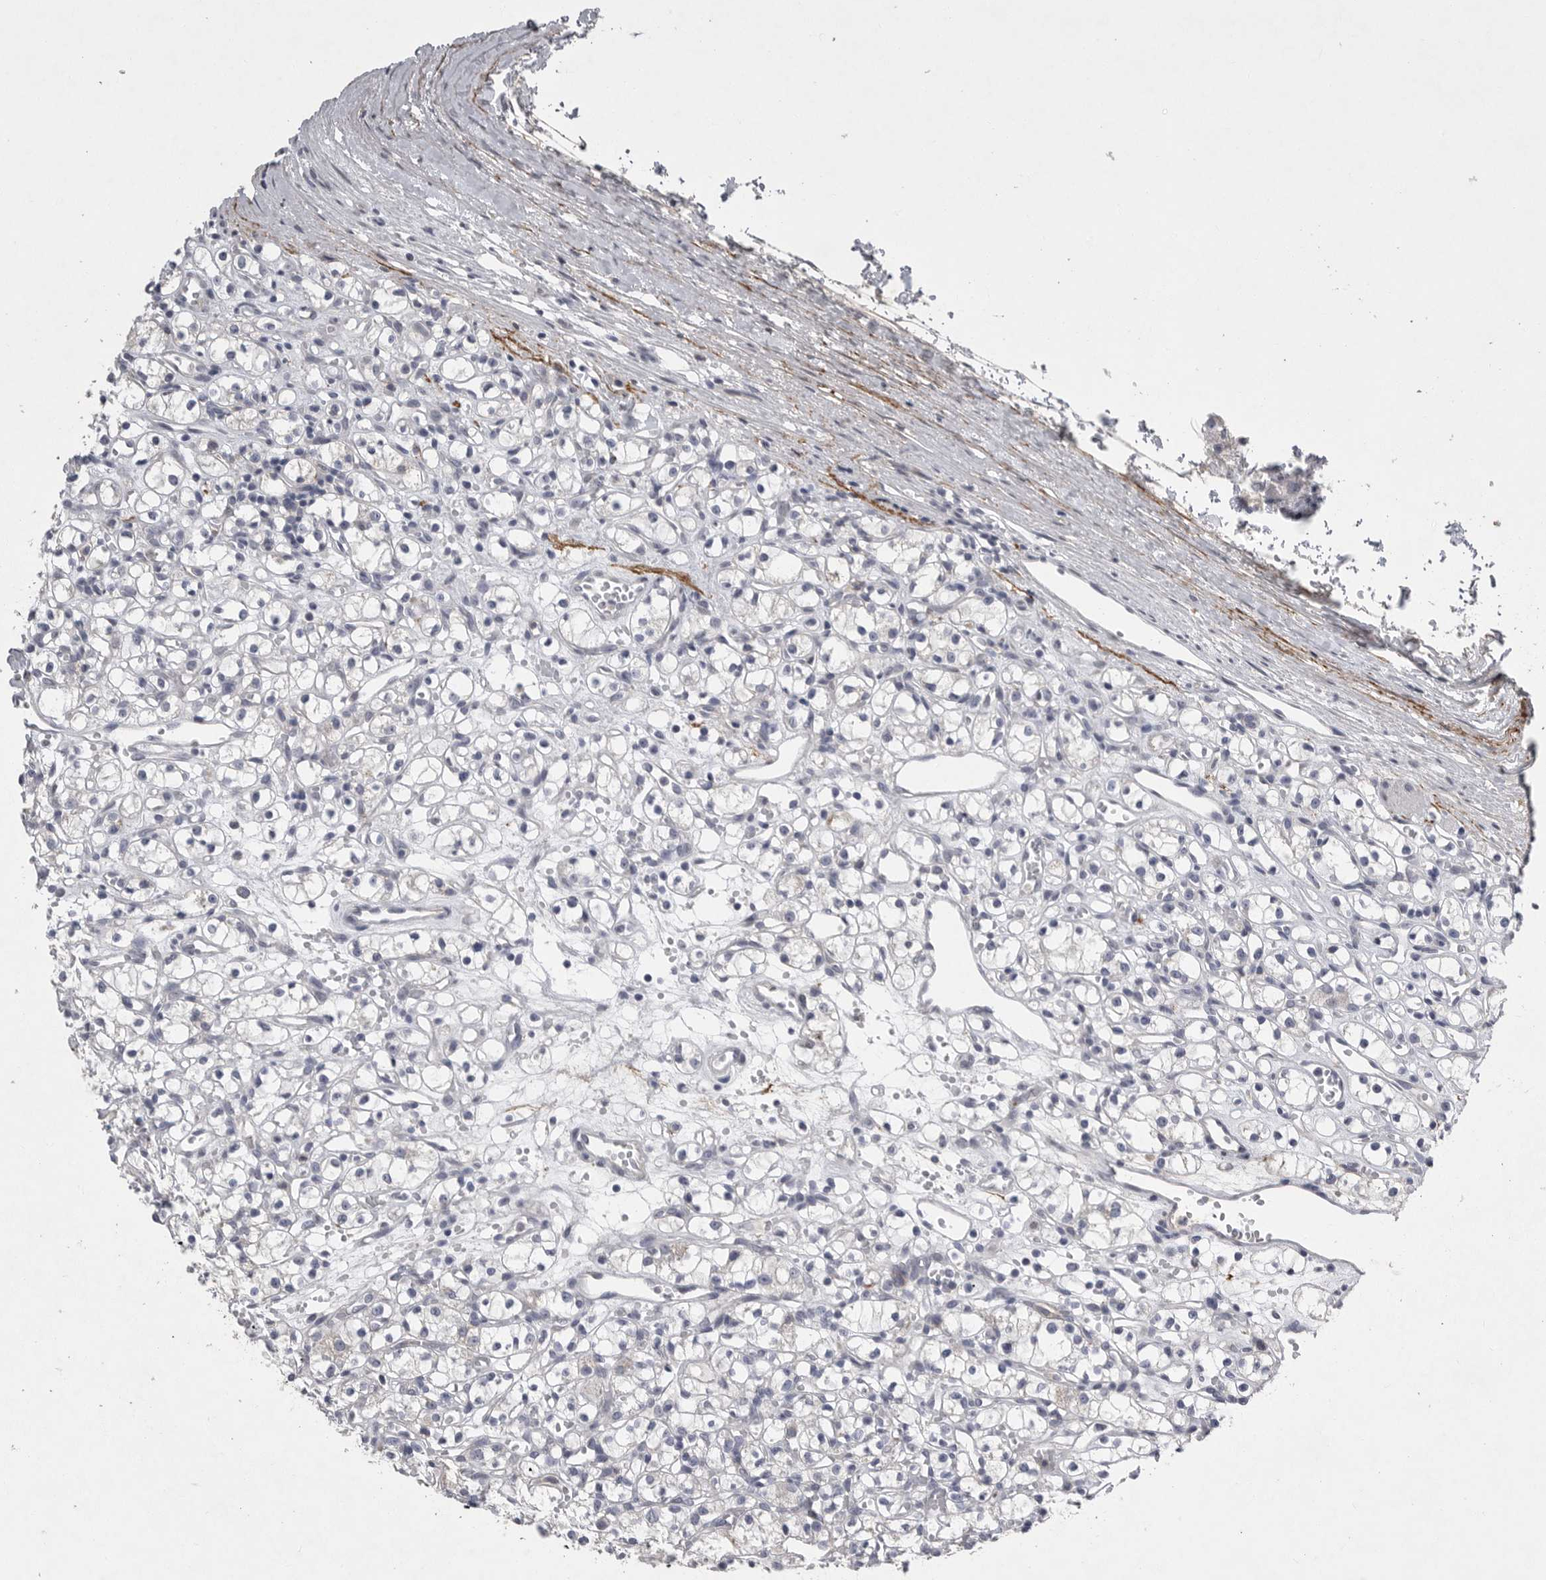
{"staining": {"intensity": "negative", "quantity": "none", "location": "none"}, "tissue": "renal cancer", "cell_type": "Tumor cells", "image_type": "cancer", "snomed": [{"axis": "morphology", "description": "Adenocarcinoma, NOS"}, {"axis": "topography", "description": "Kidney"}], "caption": "This is a histopathology image of immunohistochemistry staining of renal adenocarcinoma, which shows no expression in tumor cells.", "gene": "CRP", "patient": {"sex": "female", "age": 59}}